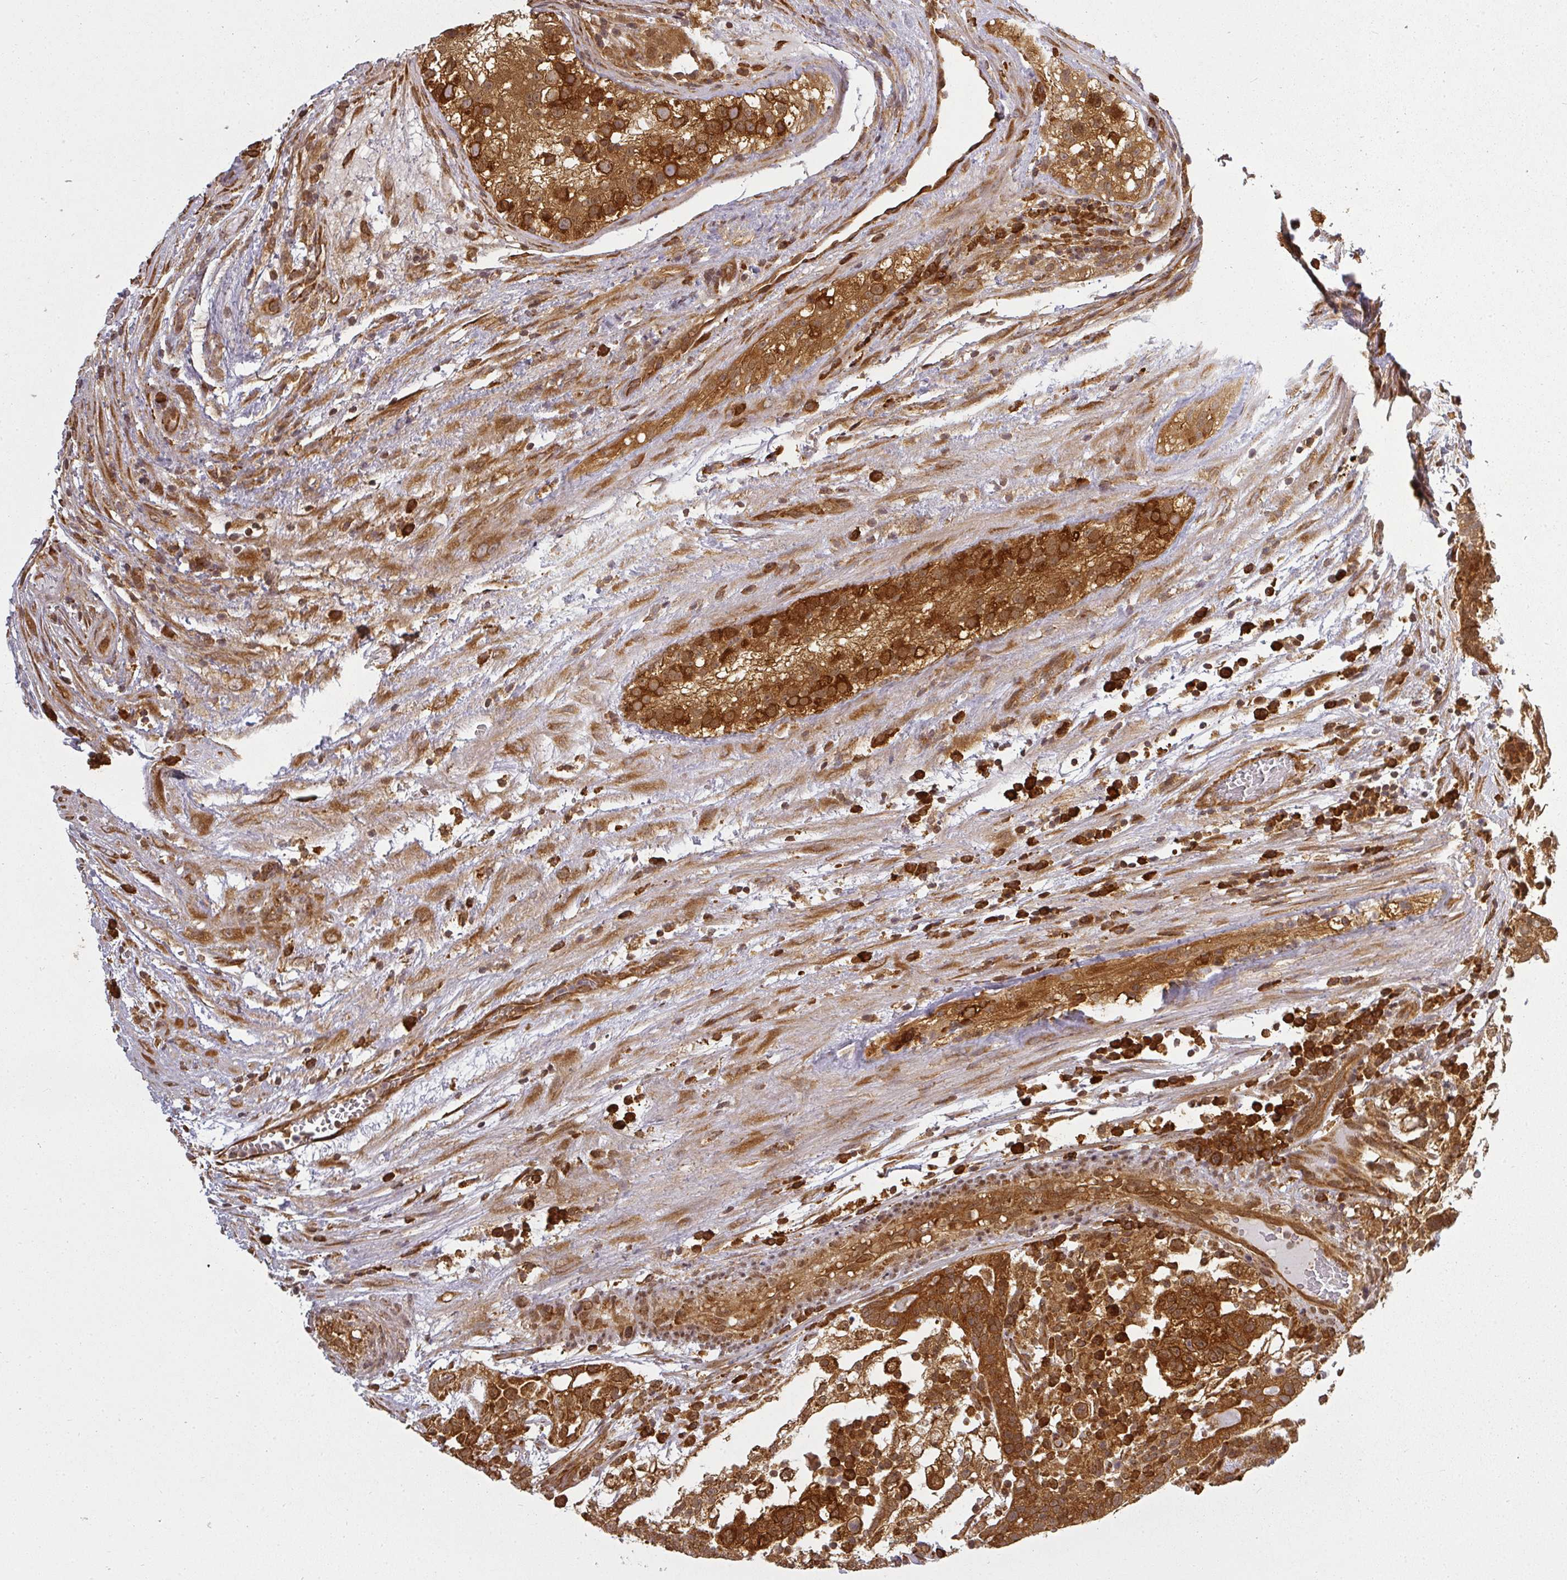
{"staining": {"intensity": "strong", "quantity": ">75%", "location": "cytoplasmic/membranous"}, "tissue": "testis cancer", "cell_type": "Tumor cells", "image_type": "cancer", "snomed": [{"axis": "morphology", "description": "Normal tissue, NOS"}, {"axis": "morphology", "description": "Carcinoma, Embryonal, NOS"}, {"axis": "topography", "description": "Testis"}], "caption": "Testis embryonal carcinoma stained with a protein marker displays strong staining in tumor cells.", "gene": "PPP6R3", "patient": {"sex": "male", "age": 32}}